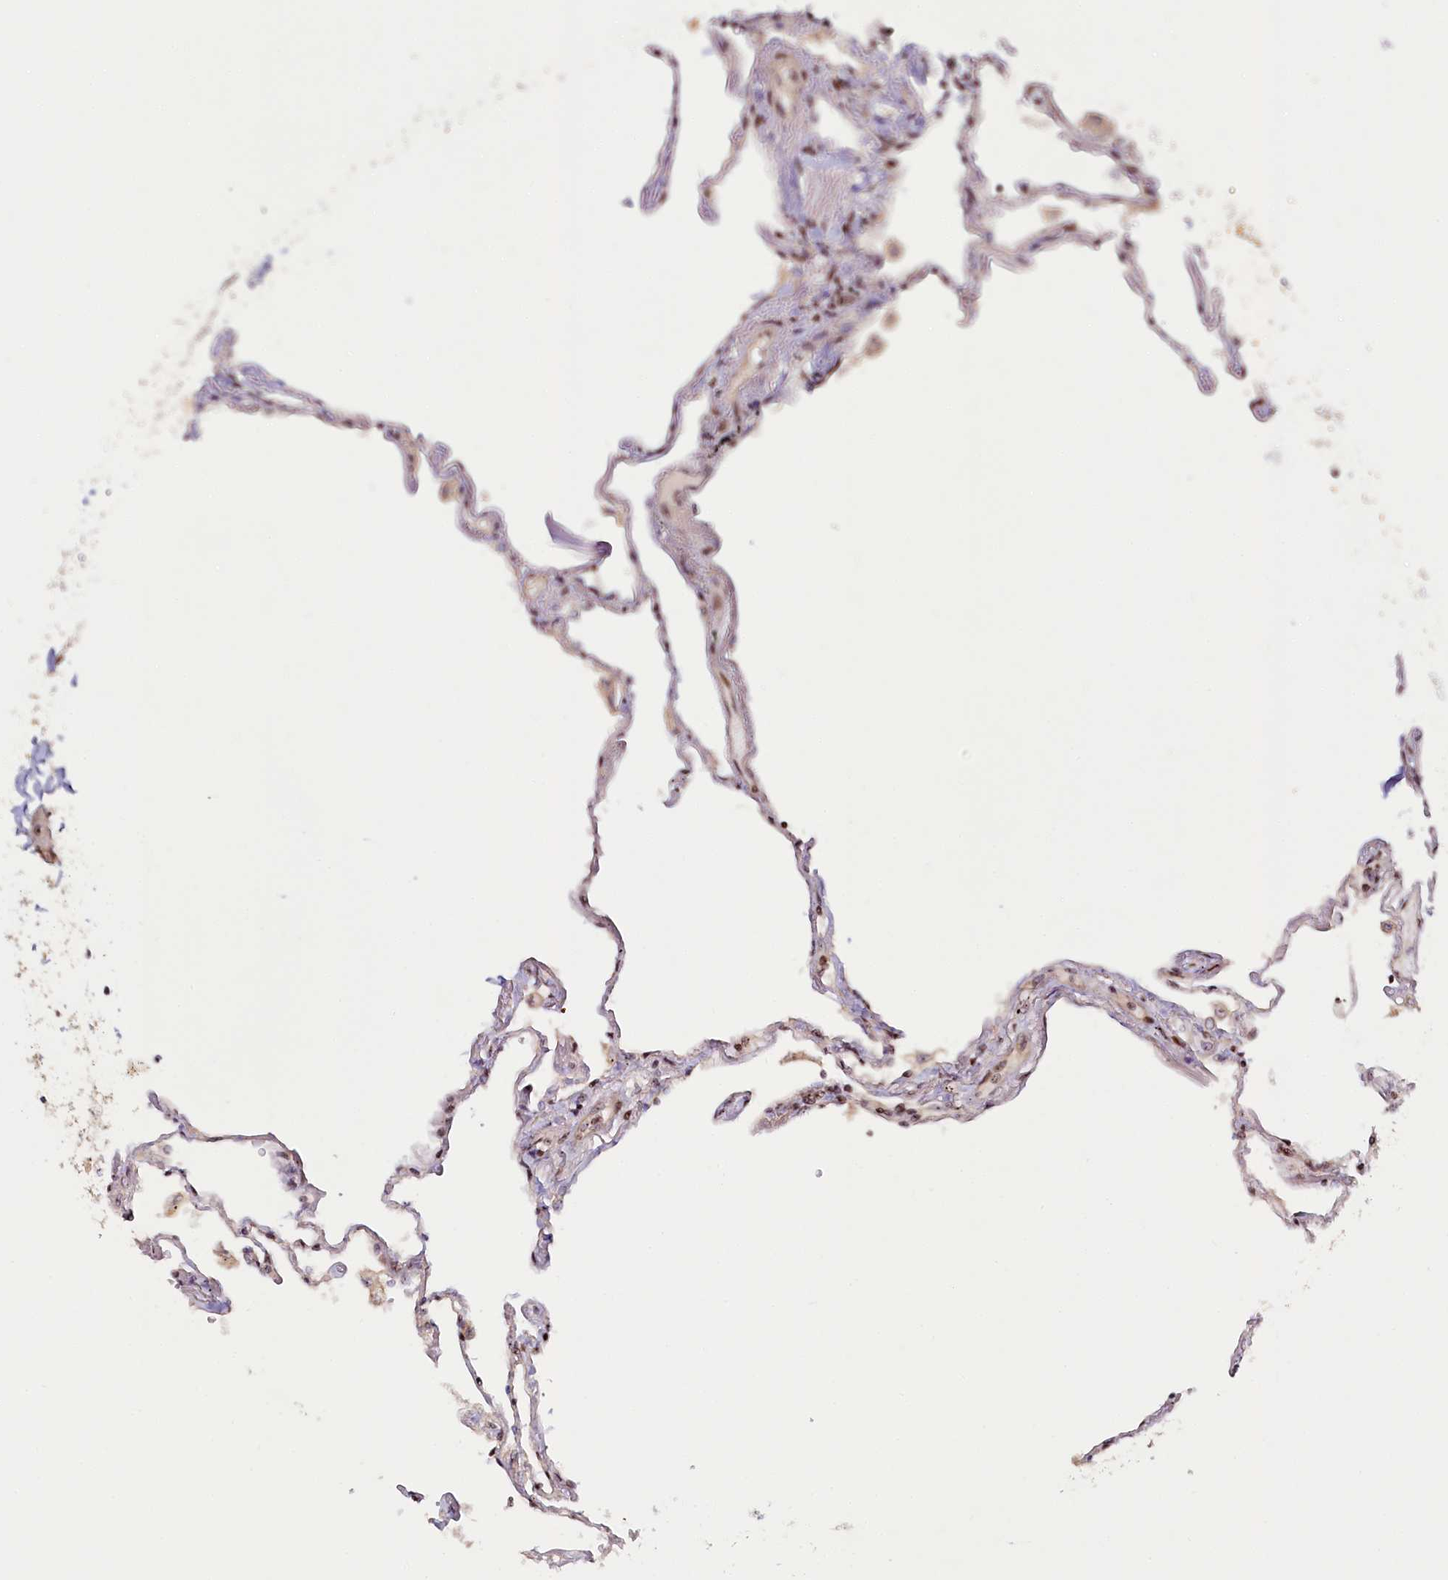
{"staining": {"intensity": "moderate", "quantity": "25%-75%", "location": "nuclear"}, "tissue": "lung", "cell_type": "Alveolar cells", "image_type": "normal", "snomed": [{"axis": "morphology", "description": "Normal tissue, NOS"}, {"axis": "topography", "description": "Lung"}], "caption": "Immunohistochemistry of normal human lung displays medium levels of moderate nuclear staining in approximately 25%-75% of alveolar cells.", "gene": "TCOF1", "patient": {"sex": "female", "age": 67}}